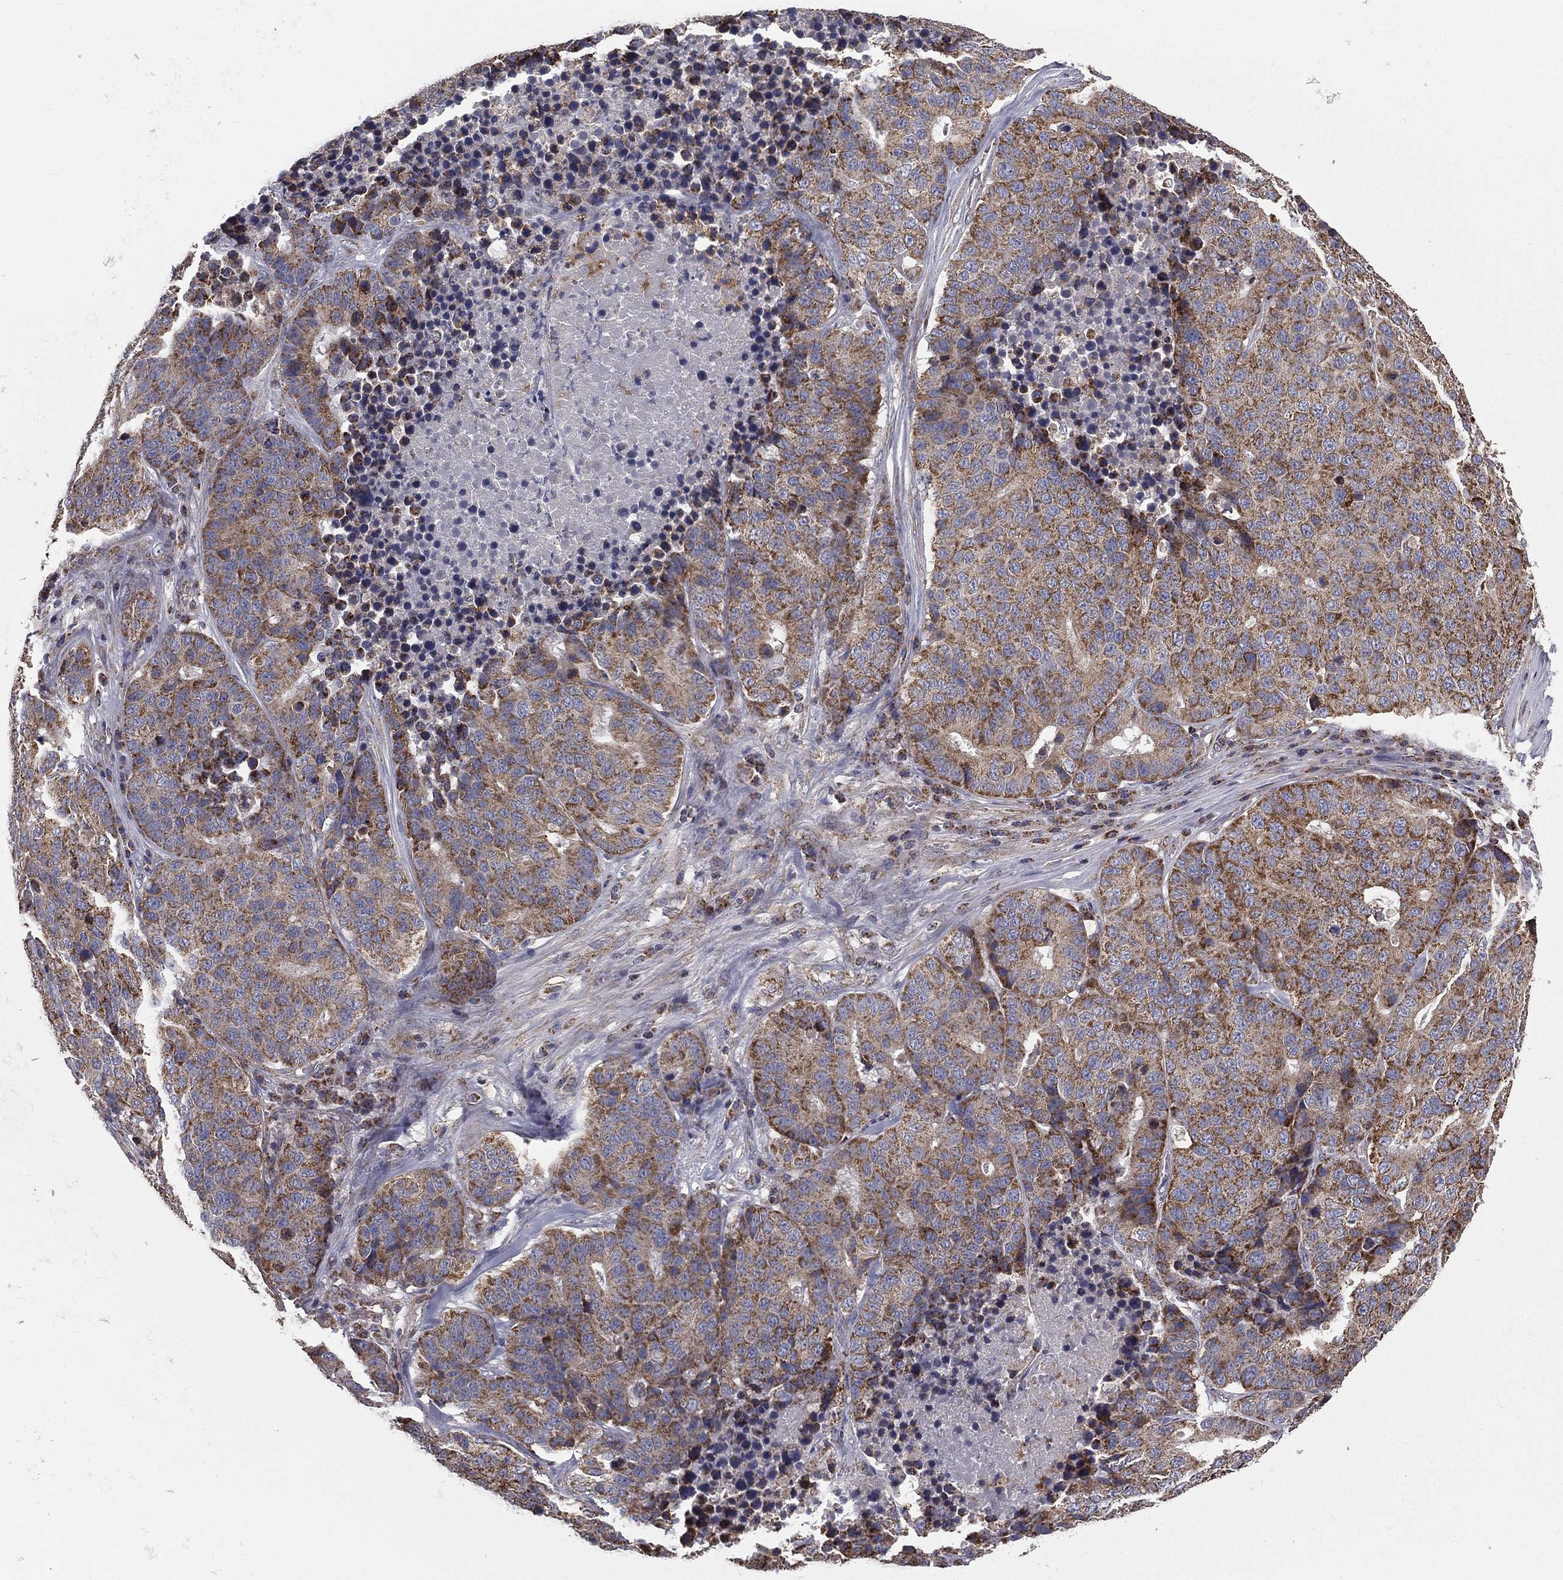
{"staining": {"intensity": "moderate", "quantity": ">75%", "location": "cytoplasmic/membranous"}, "tissue": "stomach cancer", "cell_type": "Tumor cells", "image_type": "cancer", "snomed": [{"axis": "morphology", "description": "Adenocarcinoma, NOS"}, {"axis": "topography", "description": "Stomach"}], "caption": "This is an image of immunohistochemistry (IHC) staining of adenocarcinoma (stomach), which shows moderate staining in the cytoplasmic/membranous of tumor cells.", "gene": "HADH", "patient": {"sex": "male", "age": 71}}